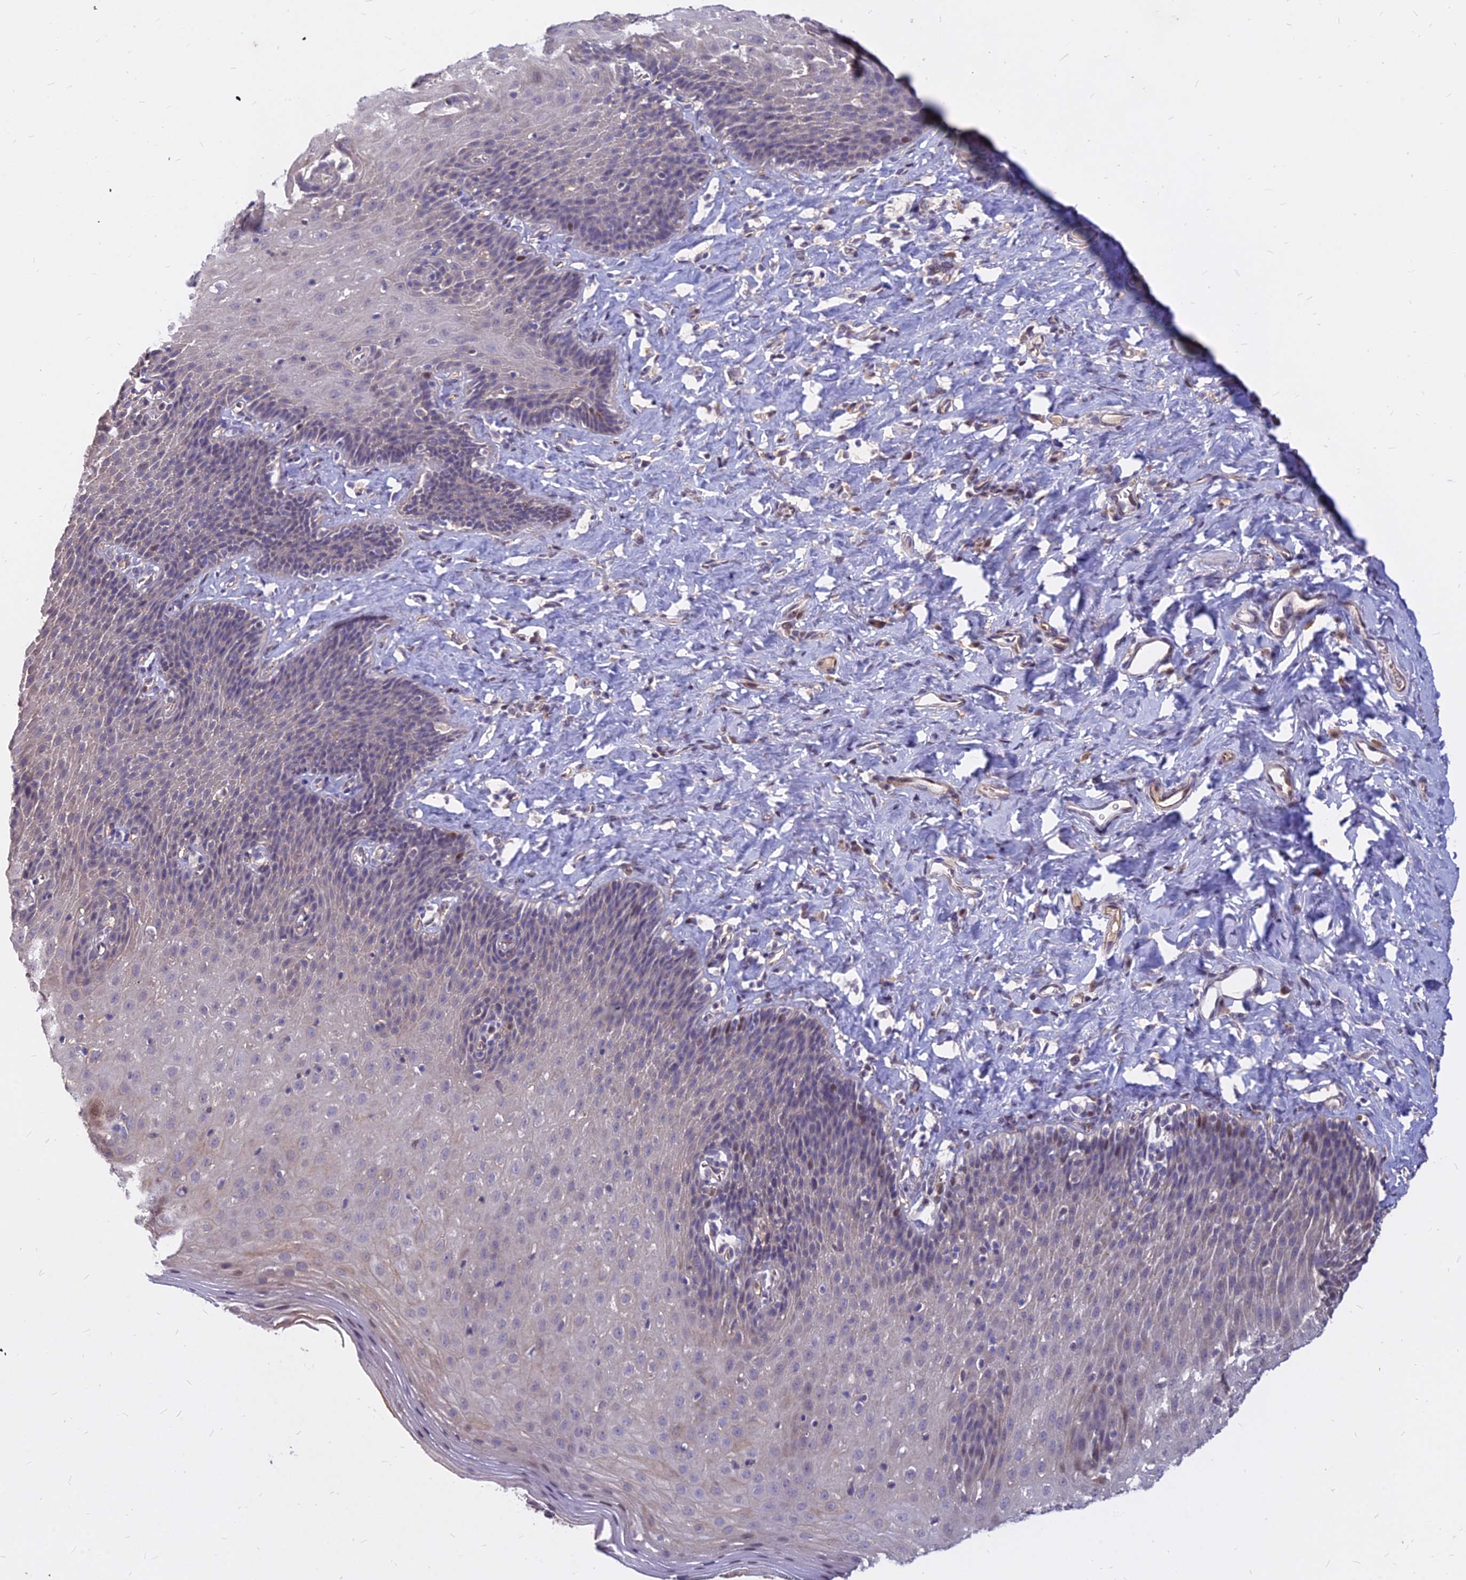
{"staining": {"intensity": "moderate", "quantity": "25%-75%", "location": "cytoplasmic/membranous,nuclear"}, "tissue": "esophagus", "cell_type": "Squamous epithelial cells", "image_type": "normal", "snomed": [{"axis": "morphology", "description": "Normal tissue, NOS"}, {"axis": "topography", "description": "Esophagus"}], "caption": "This is a micrograph of IHC staining of unremarkable esophagus, which shows moderate positivity in the cytoplasmic/membranous,nuclear of squamous epithelial cells.", "gene": "C11orf68", "patient": {"sex": "female", "age": 61}}